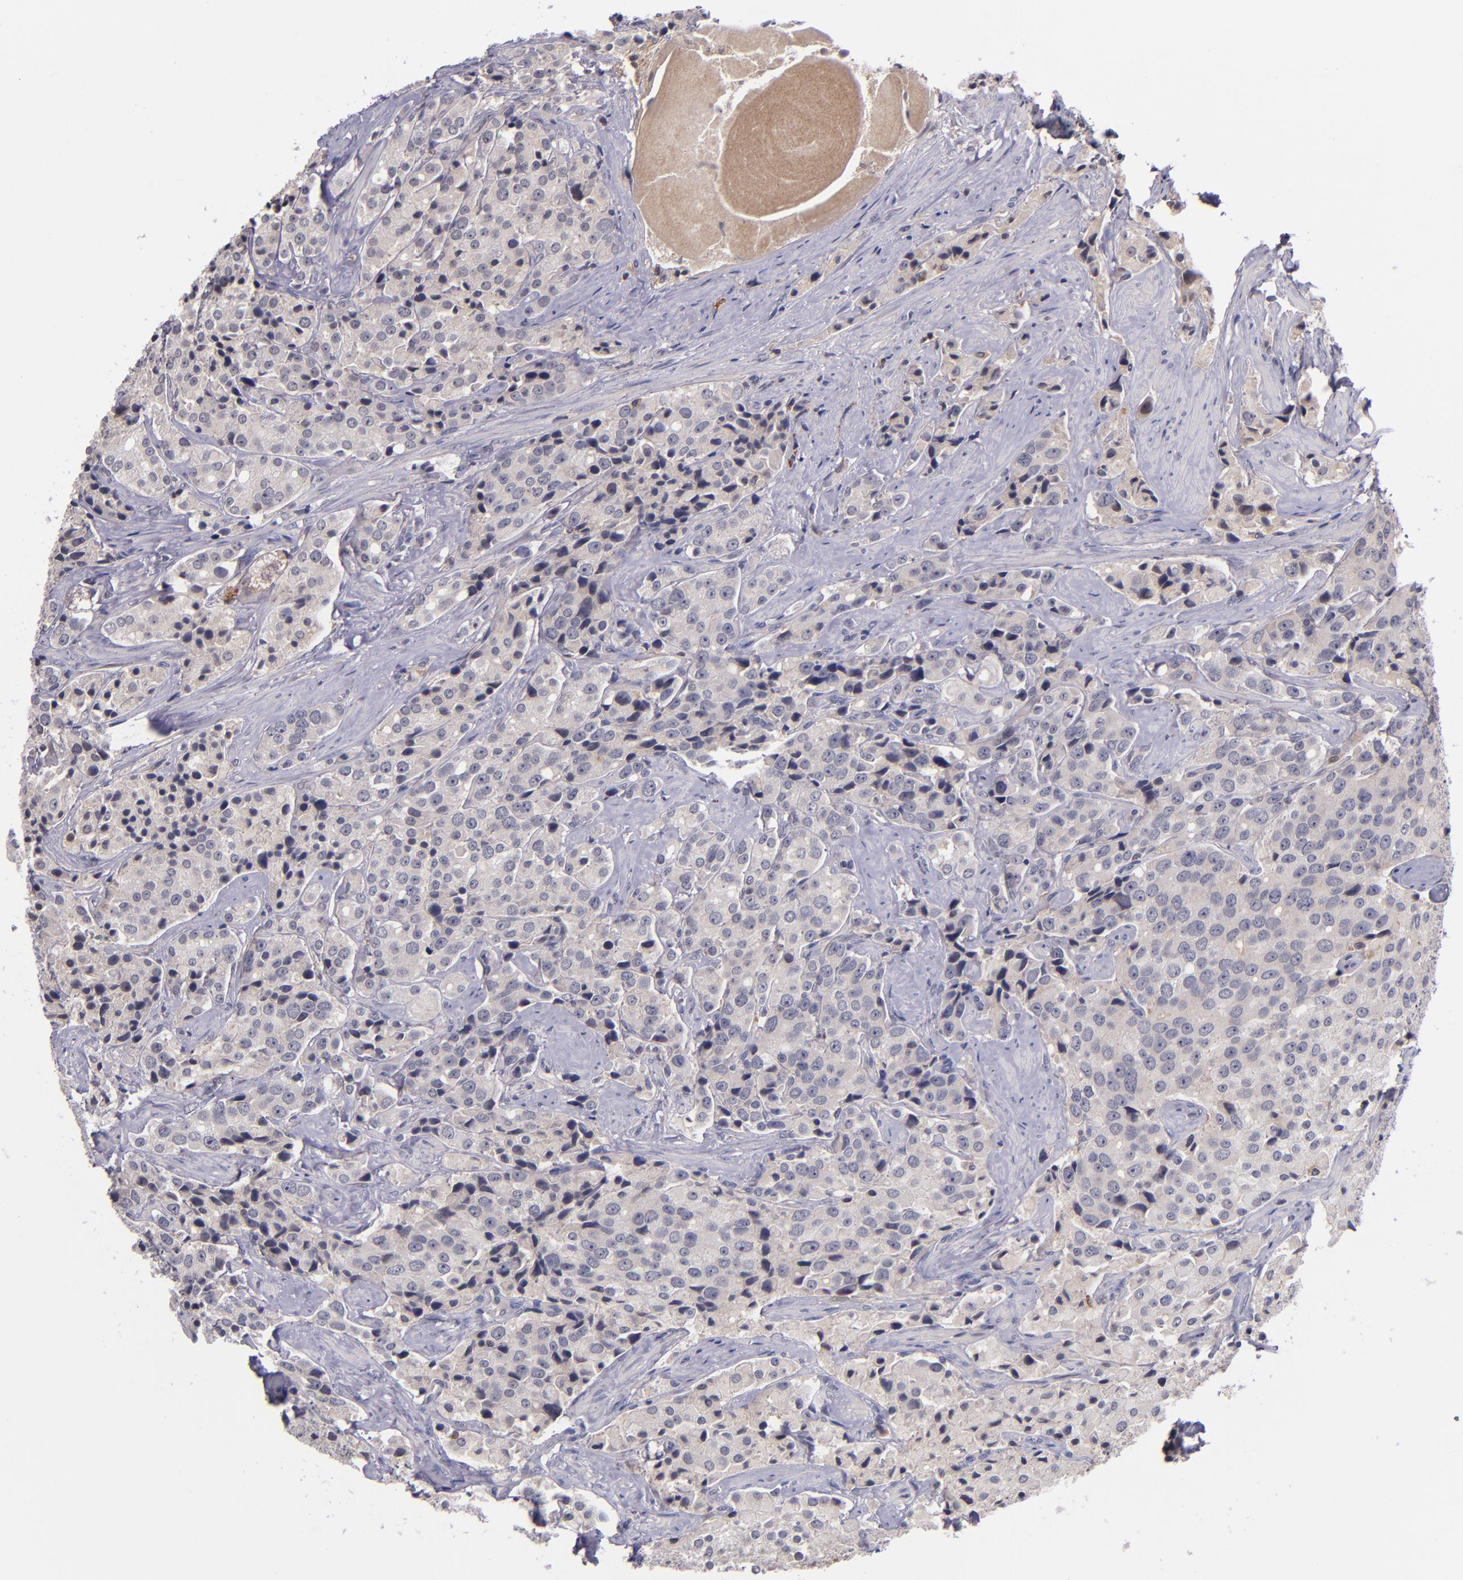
{"staining": {"intensity": "weak", "quantity": ">75%", "location": "cytoplasmic/membranous"}, "tissue": "prostate cancer", "cell_type": "Tumor cells", "image_type": "cancer", "snomed": [{"axis": "morphology", "description": "Adenocarcinoma, Medium grade"}, {"axis": "topography", "description": "Prostate"}], "caption": "A micrograph of human prostate adenocarcinoma (medium-grade) stained for a protein reveals weak cytoplasmic/membranous brown staining in tumor cells. The protein of interest is shown in brown color, while the nuclei are stained blue.", "gene": "RBP4", "patient": {"sex": "male", "age": 70}}